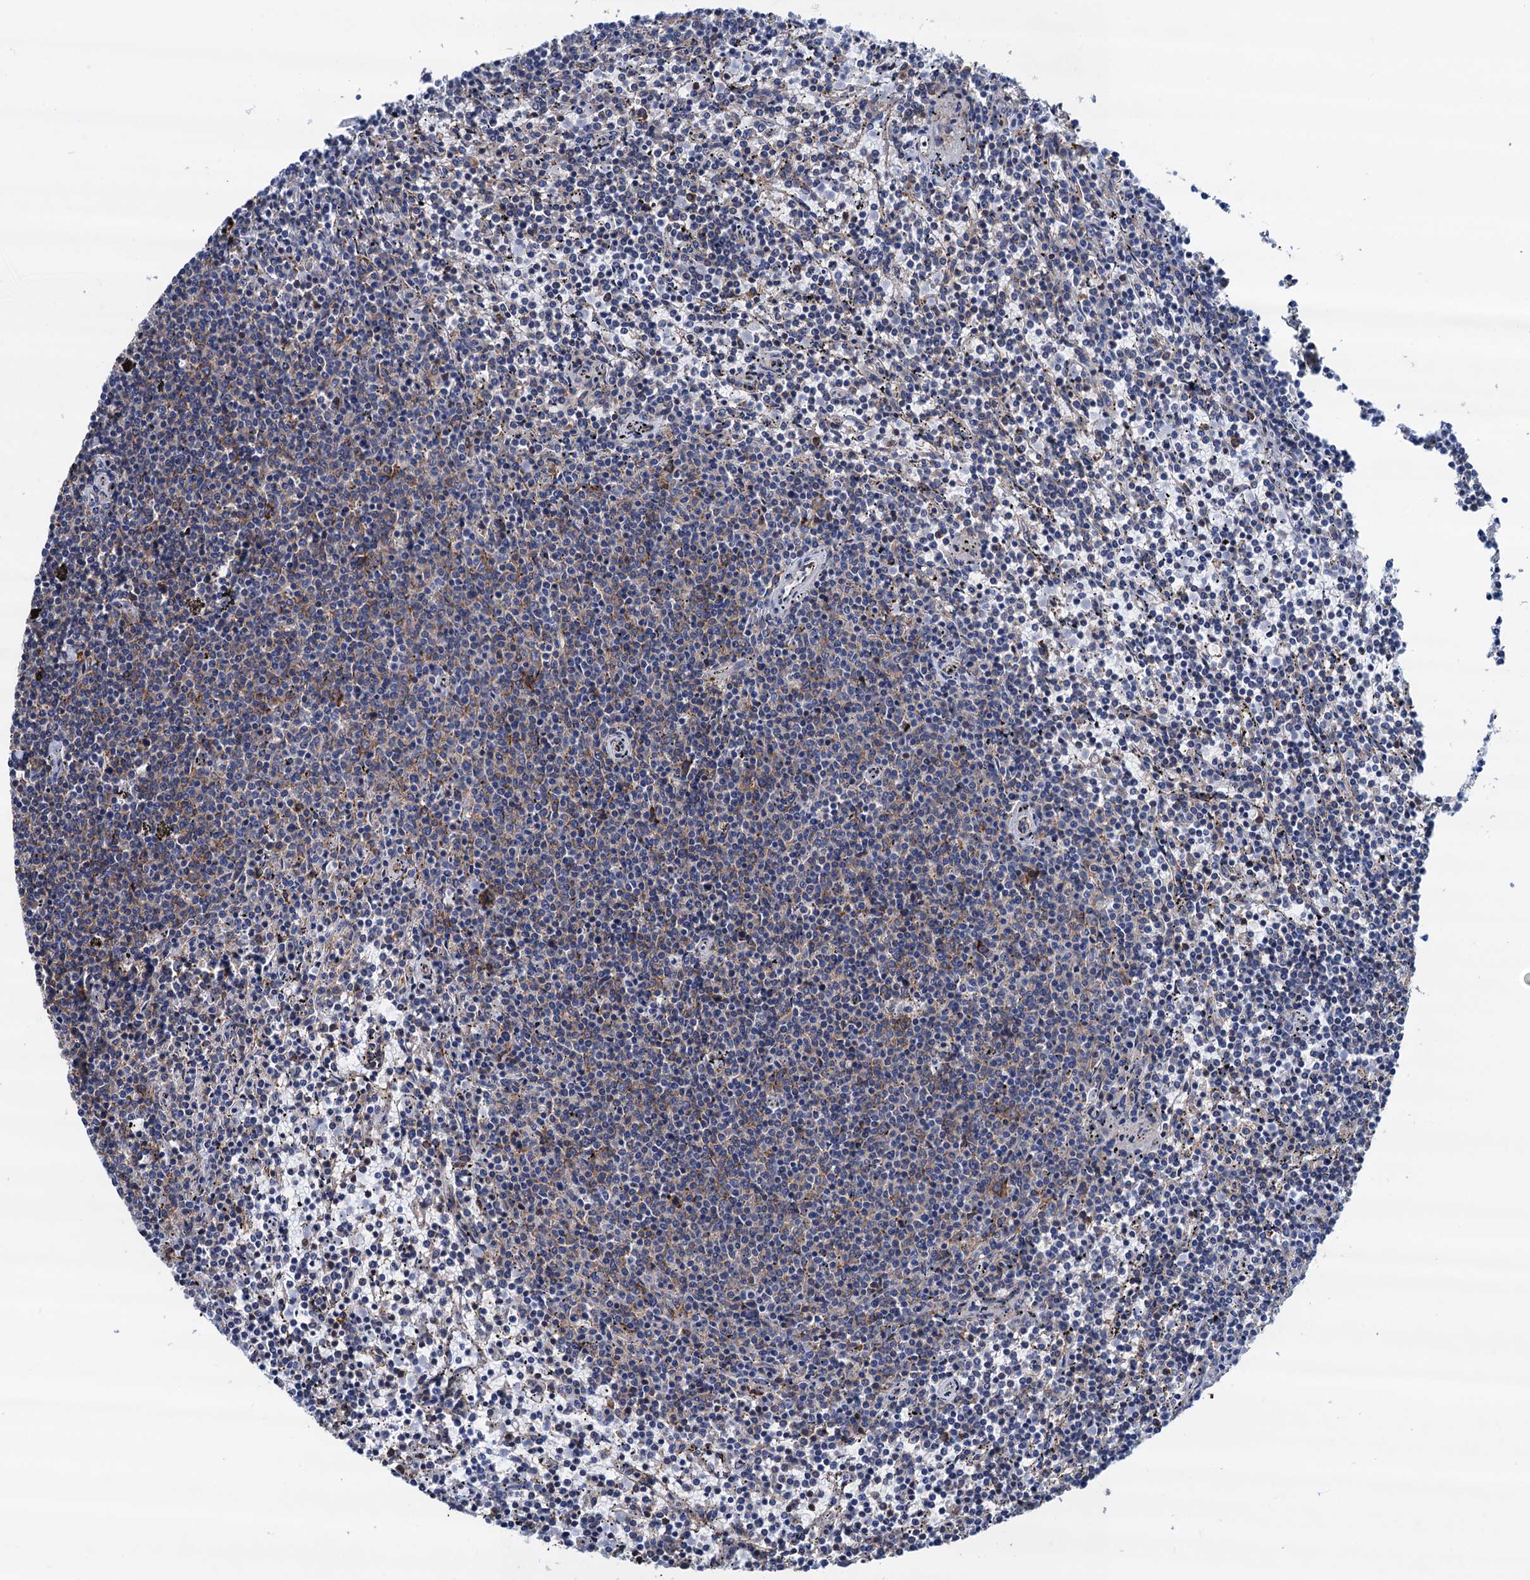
{"staining": {"intensity": "negative", "quantity": "none", "location": "none"}, "tissue": "lymphoma", "cell_type": "Tumor cells", "image_type": "cancer", "snomed": [{"axis": "morphology", "description": "Malignant lymphoma, non-Hodgkin's type, Low grade"}, {"axis": "topography", "description": "Spleen"}], "caption": "DAB (3,3'-diaminobenzidine) immunohistochemical staining of malignant lymphoma, non-Hodgkin's type (low-grade) reveals no significant positivity in tumor cells.", "gene": "SLC12A7", "patient": {"sex": "female", "age": 50}}